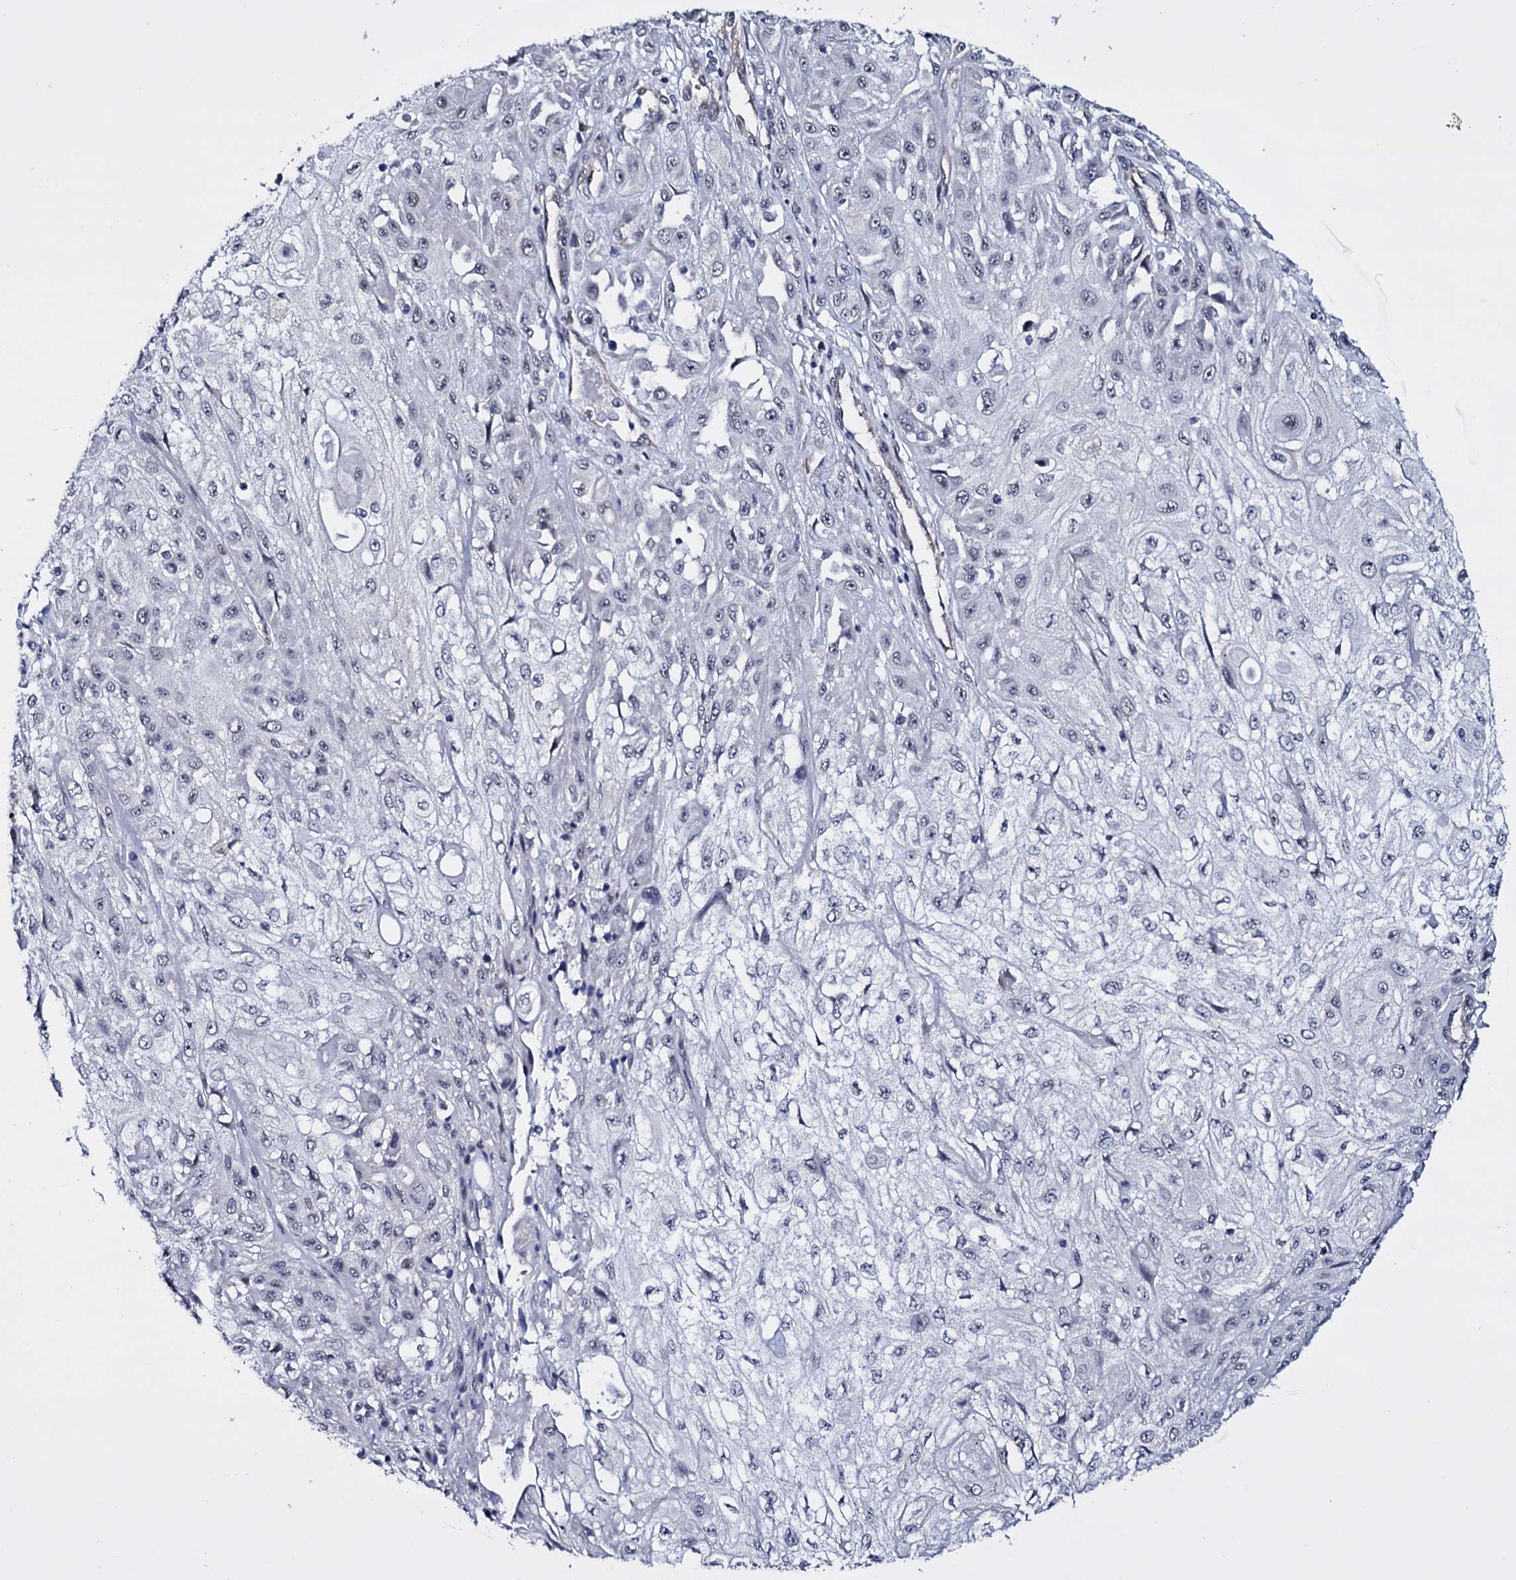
{"staining": {"intensity": "negative", "quantity": "none", "location": "none"}, "tissue": "skin cancer", "cell_type": "Tumor cells", "image_type": "cancer", "snomed": [{"axis": "morphology", "description": "Squamous cell carcinoma, NOS"}, {"axis": "morphology", "description": "Squamous cell carcinoma, metastatic, NOS"}, {"axis": "topography", "description": "Skin"}, {"axis": "topography", "description": "Lymph node"}], "caption": "This is an immunohistochemistry (IHC) photomicrograph of human skin cancer (squamous cell carcinoma). There is no staining in tumor cells.", "gene": "GAREM1", "patient": {"sex": "male", "age": 75}}